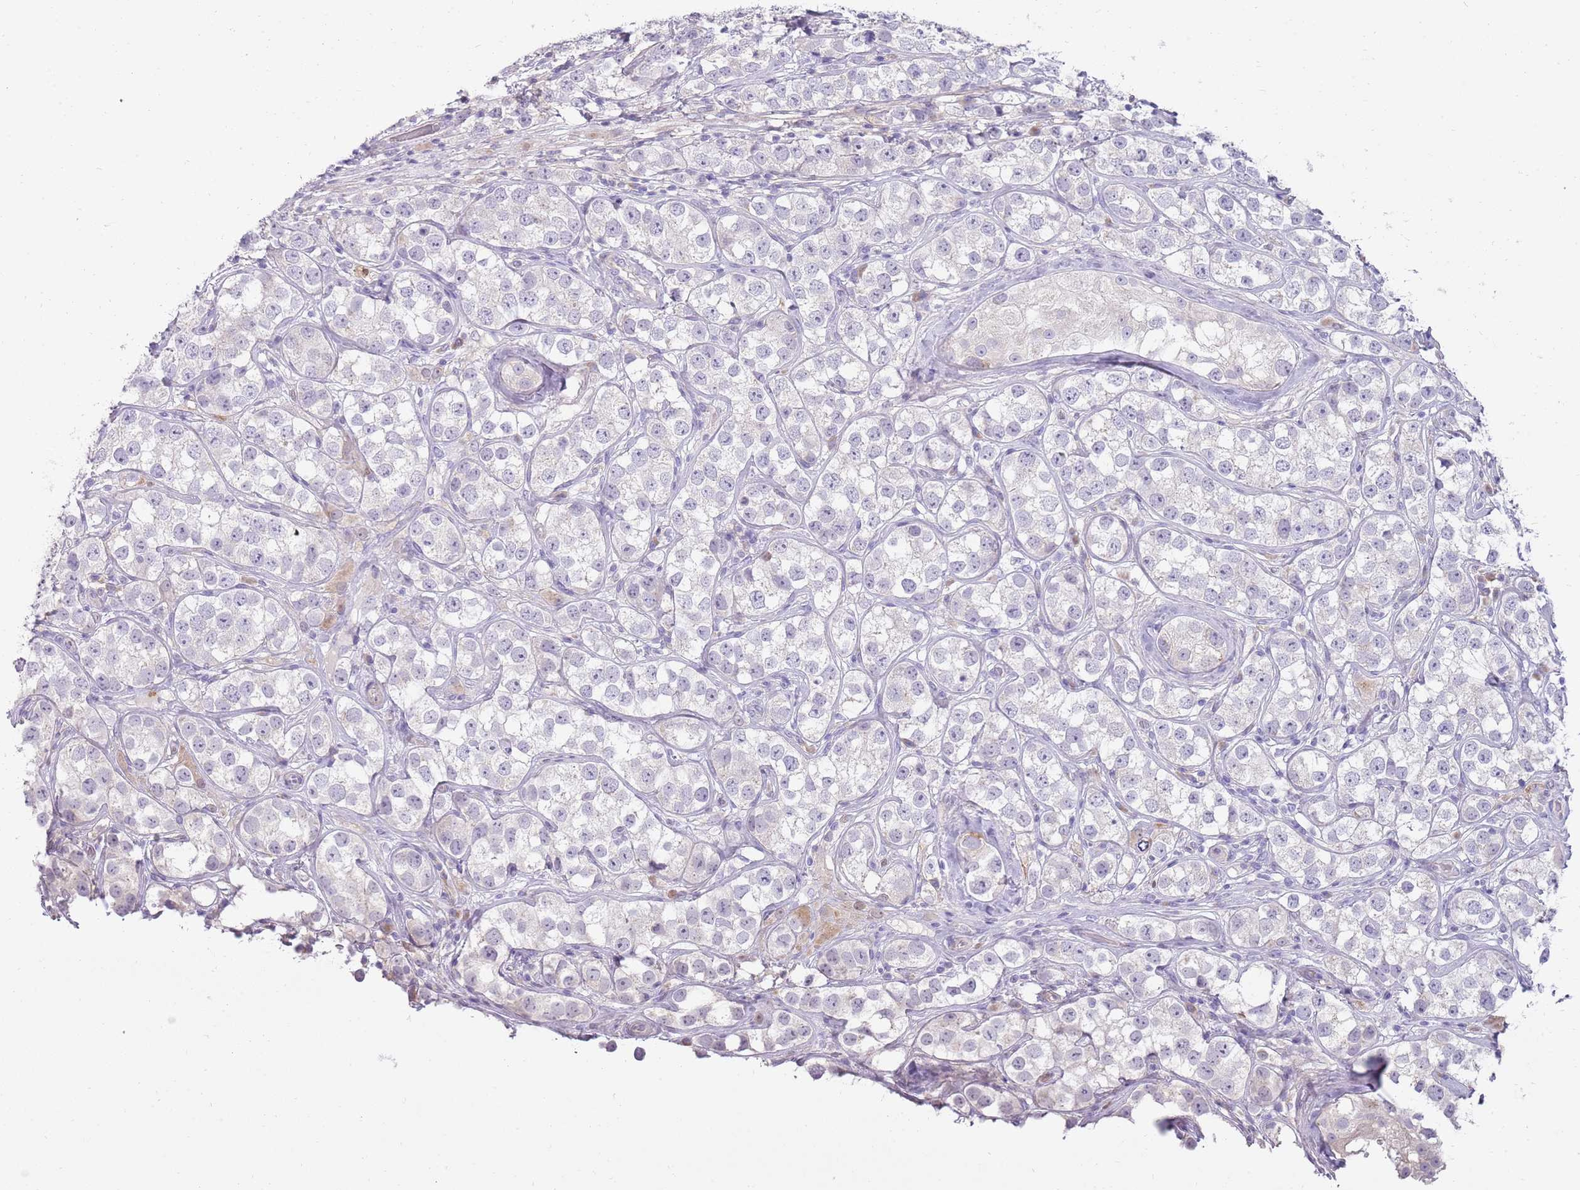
{"staining": {"intensity": "negative", "quantity": "none", "location": "none"}, "tissue": "testis cancer", "cell_type": "Tumor cells", "image_type": "cancer", "snomed": [{"axis": "morphology", "description": "Seminoma, NOS"}, {"axis": "topography", "description": "Testis"}], "caption": "Micrograph shows no protein staining in tumor cells of testis seminoma tissue.", "gene": "DIPK1C", "patient": {"sex": "male", "age": 28}}